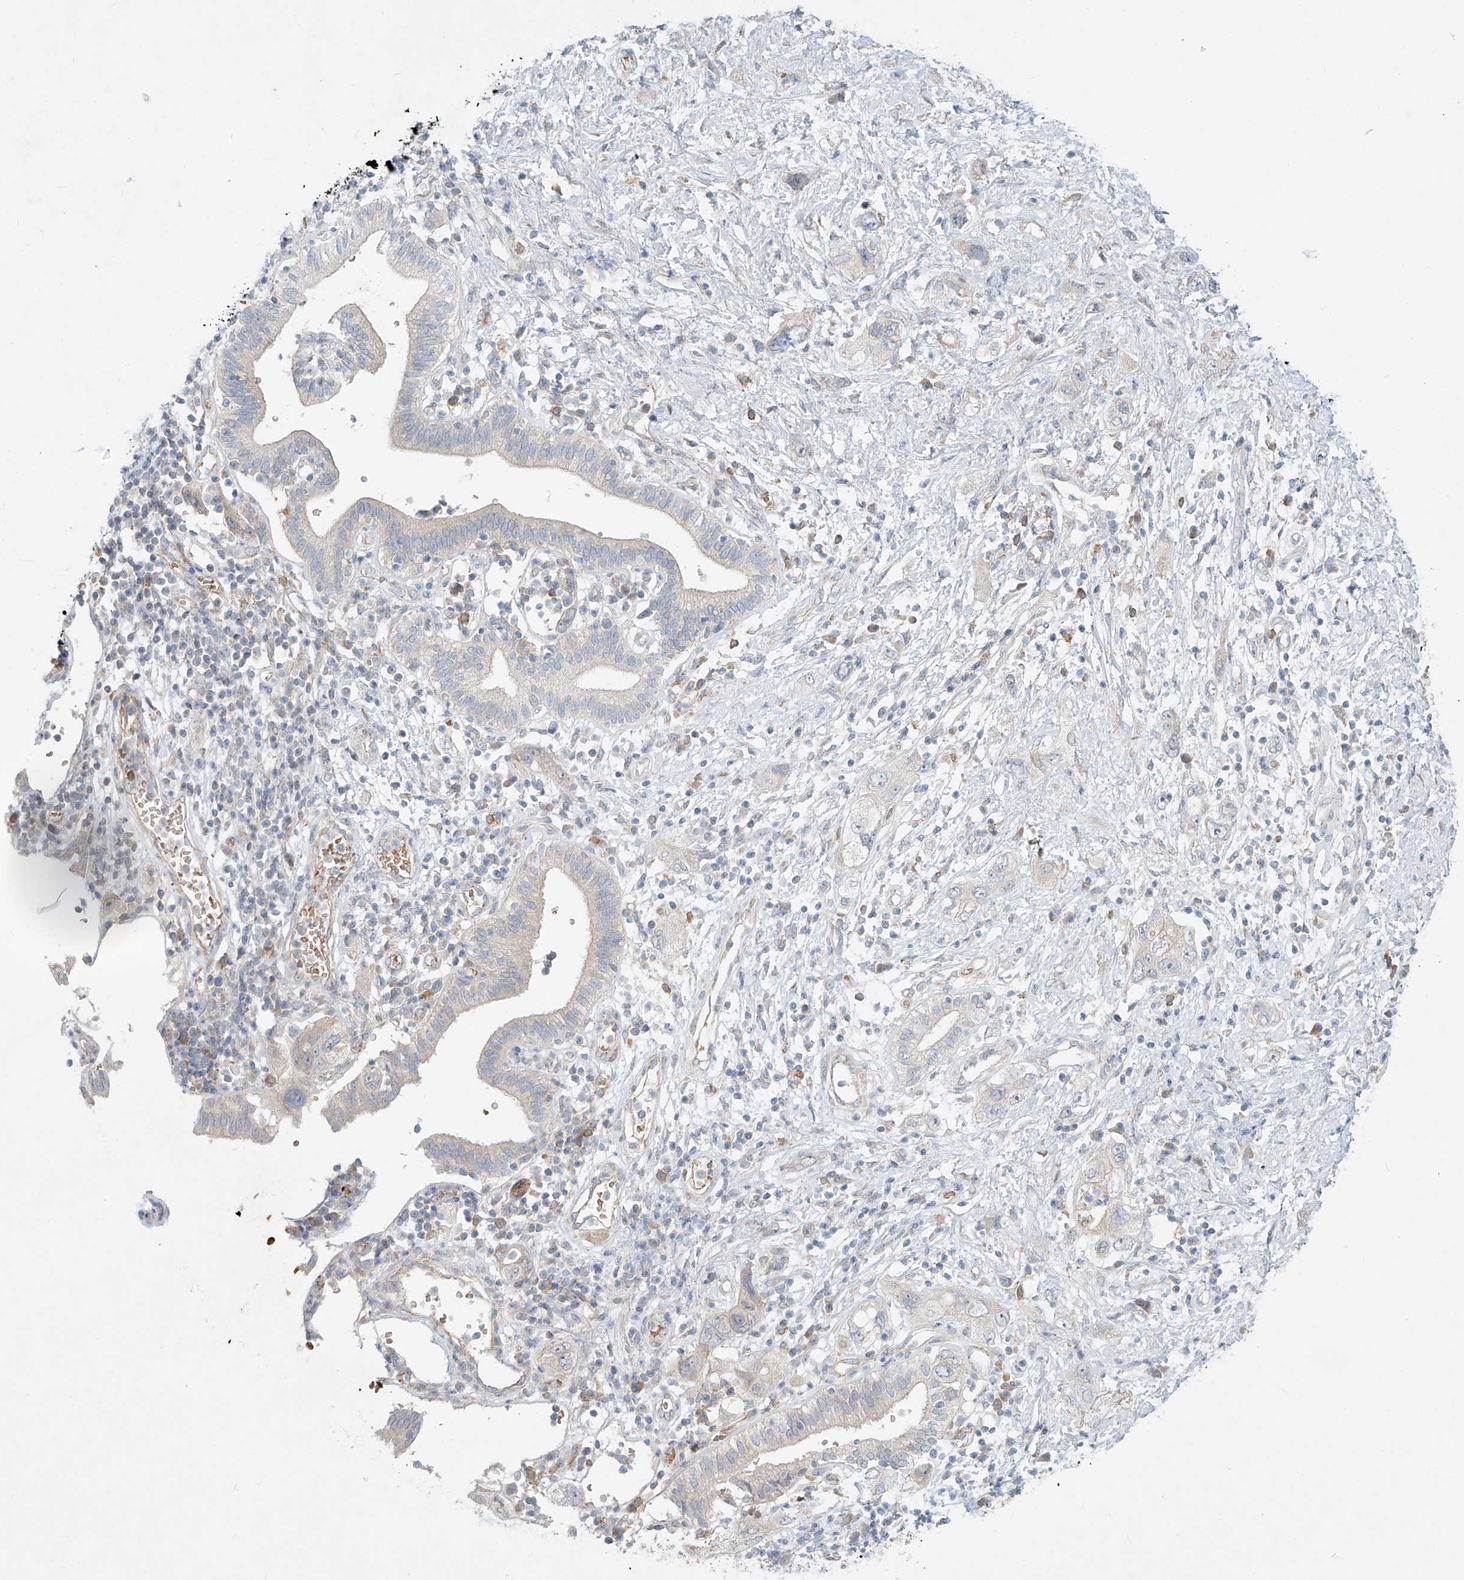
{"staining": {"intensity": "negative", "quantity": "none", "location": "none"}, "tissue": "pancreatic cancer", "cell_type": "Tumor cells", "image_type": "cancer", "snomed": [{"axis": "morphology", "description": "Adenocarcinoma, NOS"}, {"axis": "topography", "description": "Pancreas"}], "caption": "Immunohistochemistry (IHC) photomicrograph of neoplastic tissue: pancreatic cancer (adenocarcinoma) stained with DAB (3,3'-diaminobenzidine) shows no significant protein expression in tumor cells.", "gene": "SYTL3", "patient": {"sex": "female", "age": 73}}